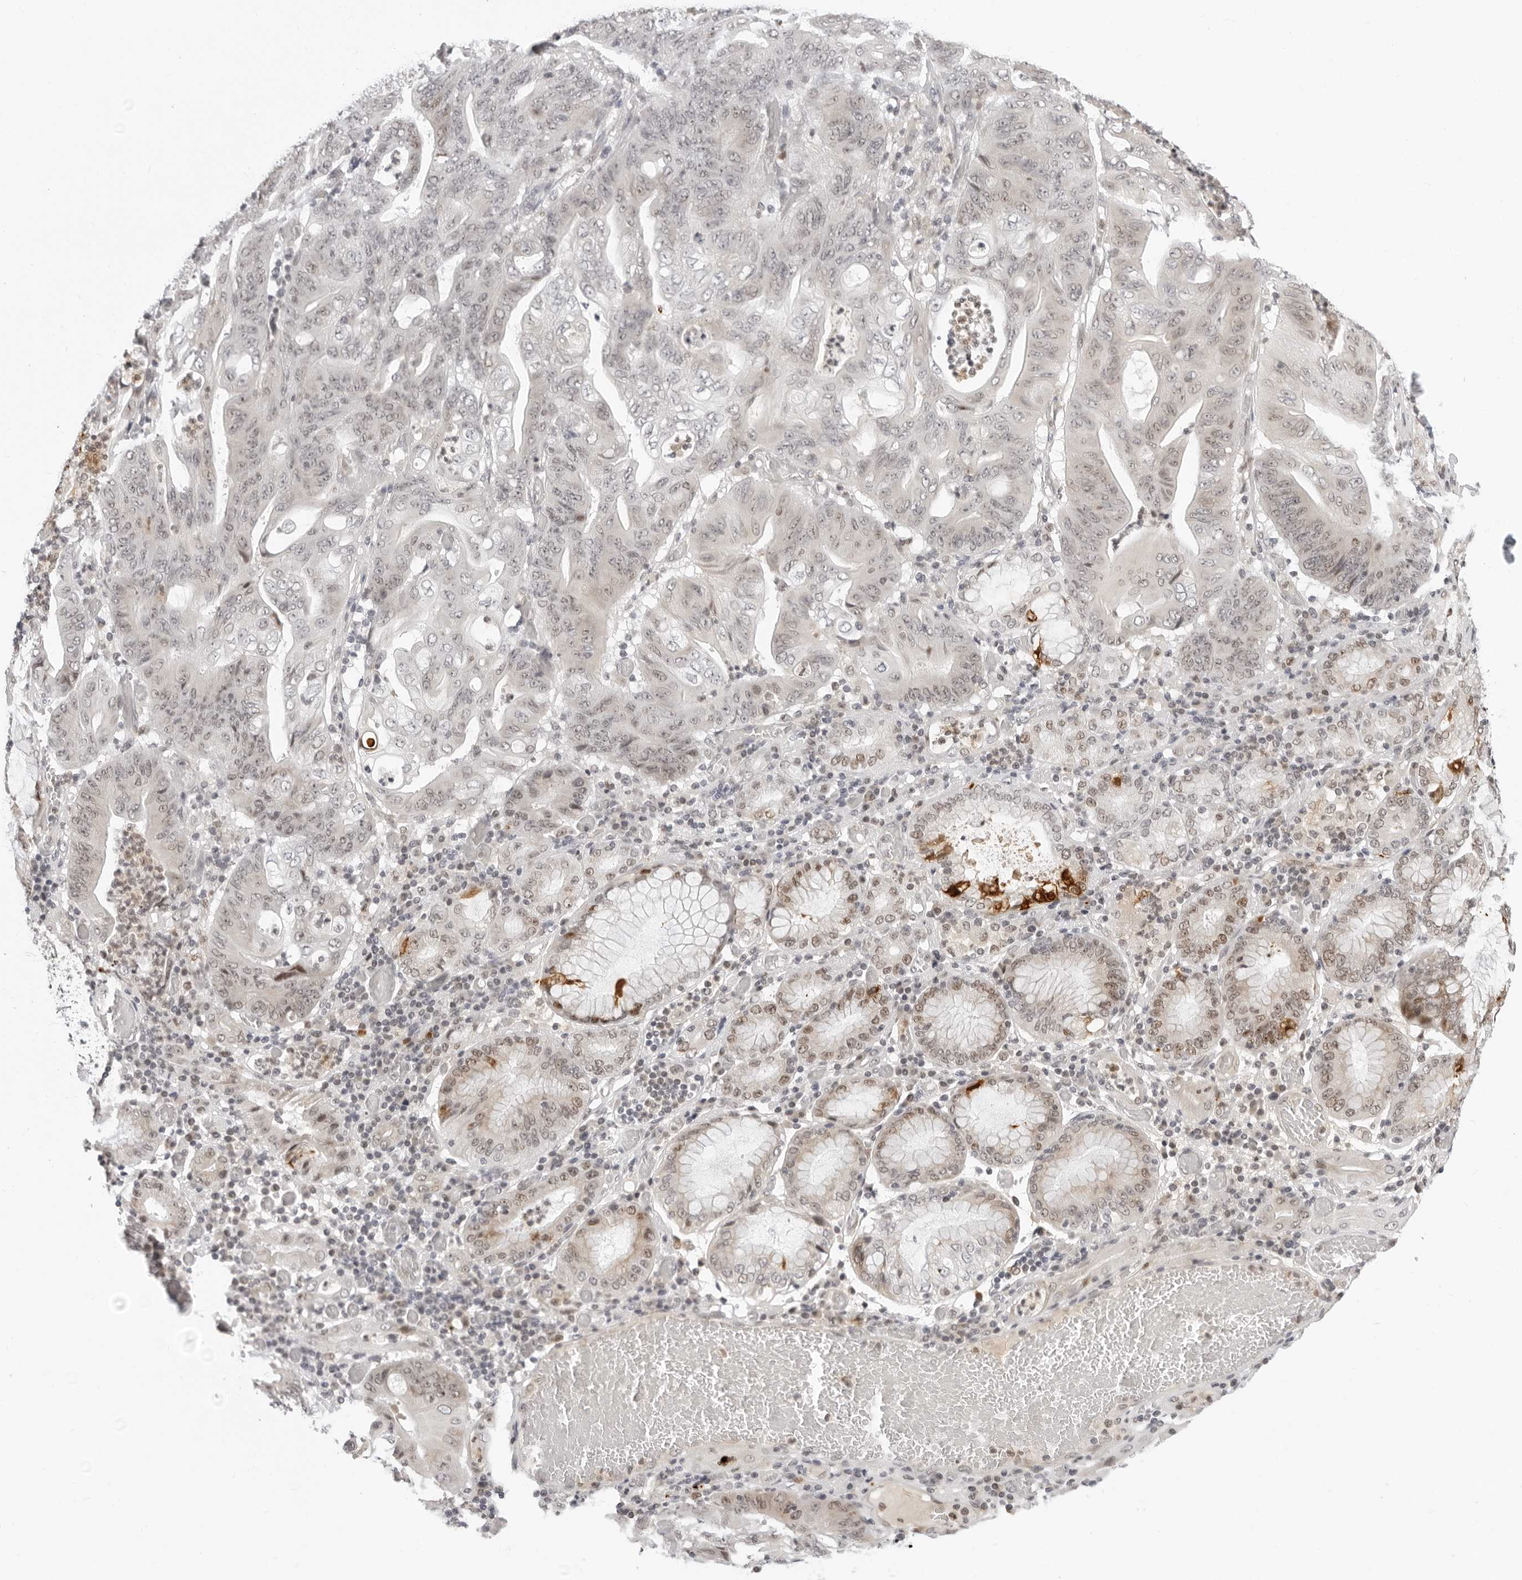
{"staining": {"intensity": "moderate", "quantity": "25%-75%", "location": "nuclear"}, "tissue": "stomach cancer", "cell_type": "Tumor cells", "image_type": "cancer", "snomed": [{"axis": "morphology", "description": "Adenocarcinoma, NOS"}, {"axis": "topography", "description": "Stomach"}], "caption": "A micrograph of adenocarcinoma (stomach) stained for a protein reveals moderate nuclear brown staining in tumor cells.", "gene": "MSH6", "patient": {"sex": "female", "age": 73}}